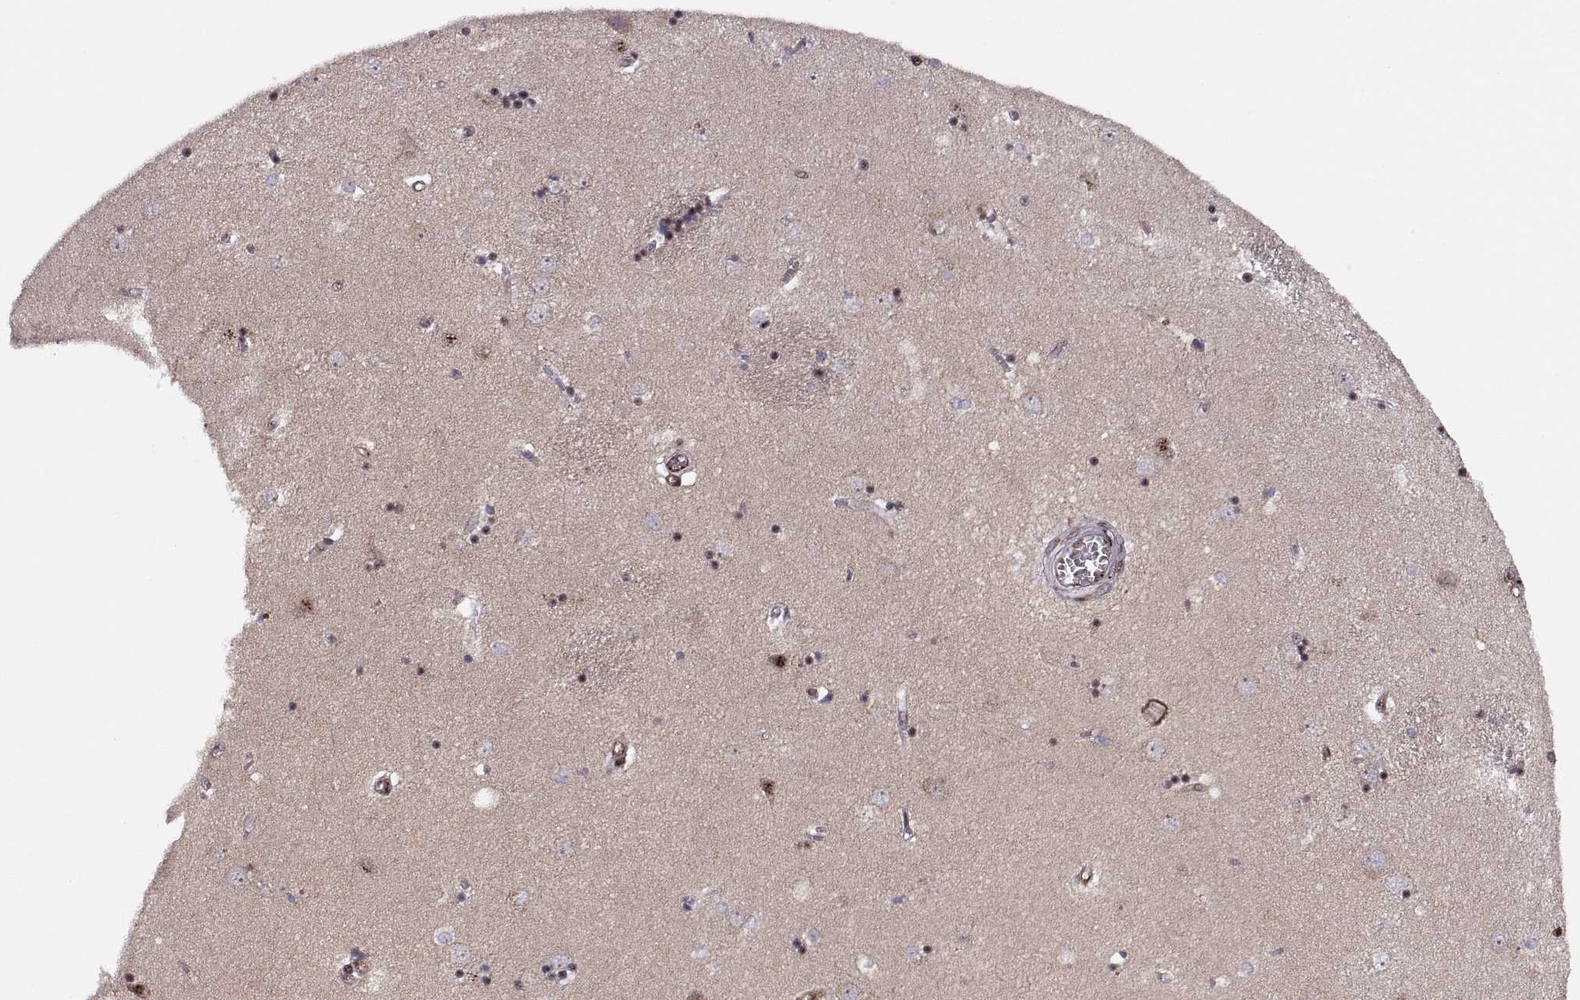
{"staining": {"intensity": "moderate", "quantity": "25%-75%", "location": "nuclear"}, "tissue": "caudate", "cell_type": "Glial cells", "image_type": "normal", "snomed": [{"axis": "morphology", "description": "Normal tissue, NOS"}, {"axis": "topography", "description": "Lateral ventricle wall"}], "caption": "Immunohistochemistry image of benign human caudate stained for a protein (brown), which reveals medium levels of moderate nuclear positivity in about 25%-75% of glial cells.", "gene": "ZCCHC17", "patient": {"sex": "male", "age": 54}}